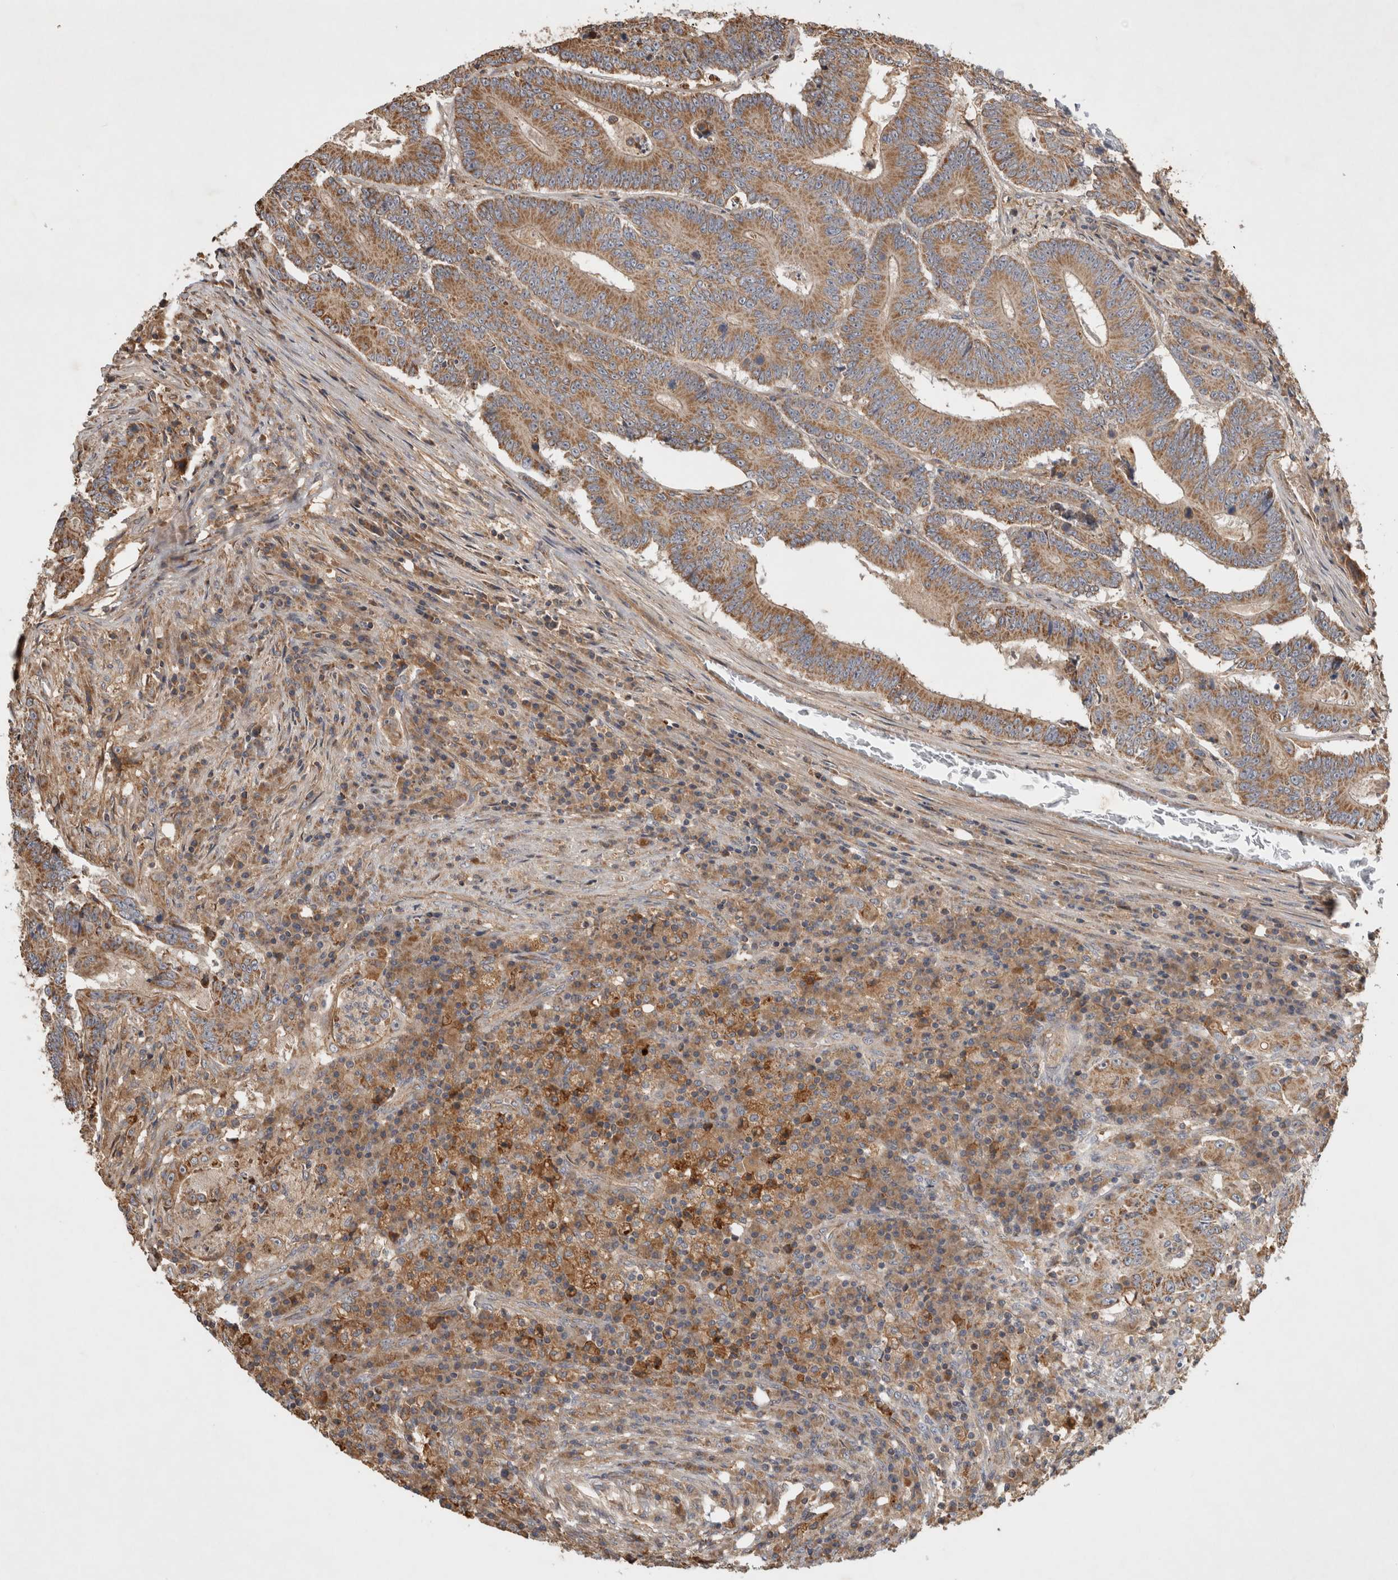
{"staining": {"intensity": "moderate", "quantity": ">75%", "location": "cytoplasmic/membranous"}, "tissue": "colorectal cancer", "cell_type": "Tumor cells", "image_type": "cancer", "snomed": [{"axis": "morphology", "description": "Adenocarcinoma, NOS"}, {"axis": "topography", "description": "Colon"}], "caption": "Colorectal adenocarcinoma stained with DAB immunohistochemistry (IHC) reveals medium levels of moderate cytoplasmic/membranous expression in approximately >75% of tumor cells. Nuclei are stained in blue.", "gene": "SERAC1", "patient": {"sex": "male", "age": 83}}